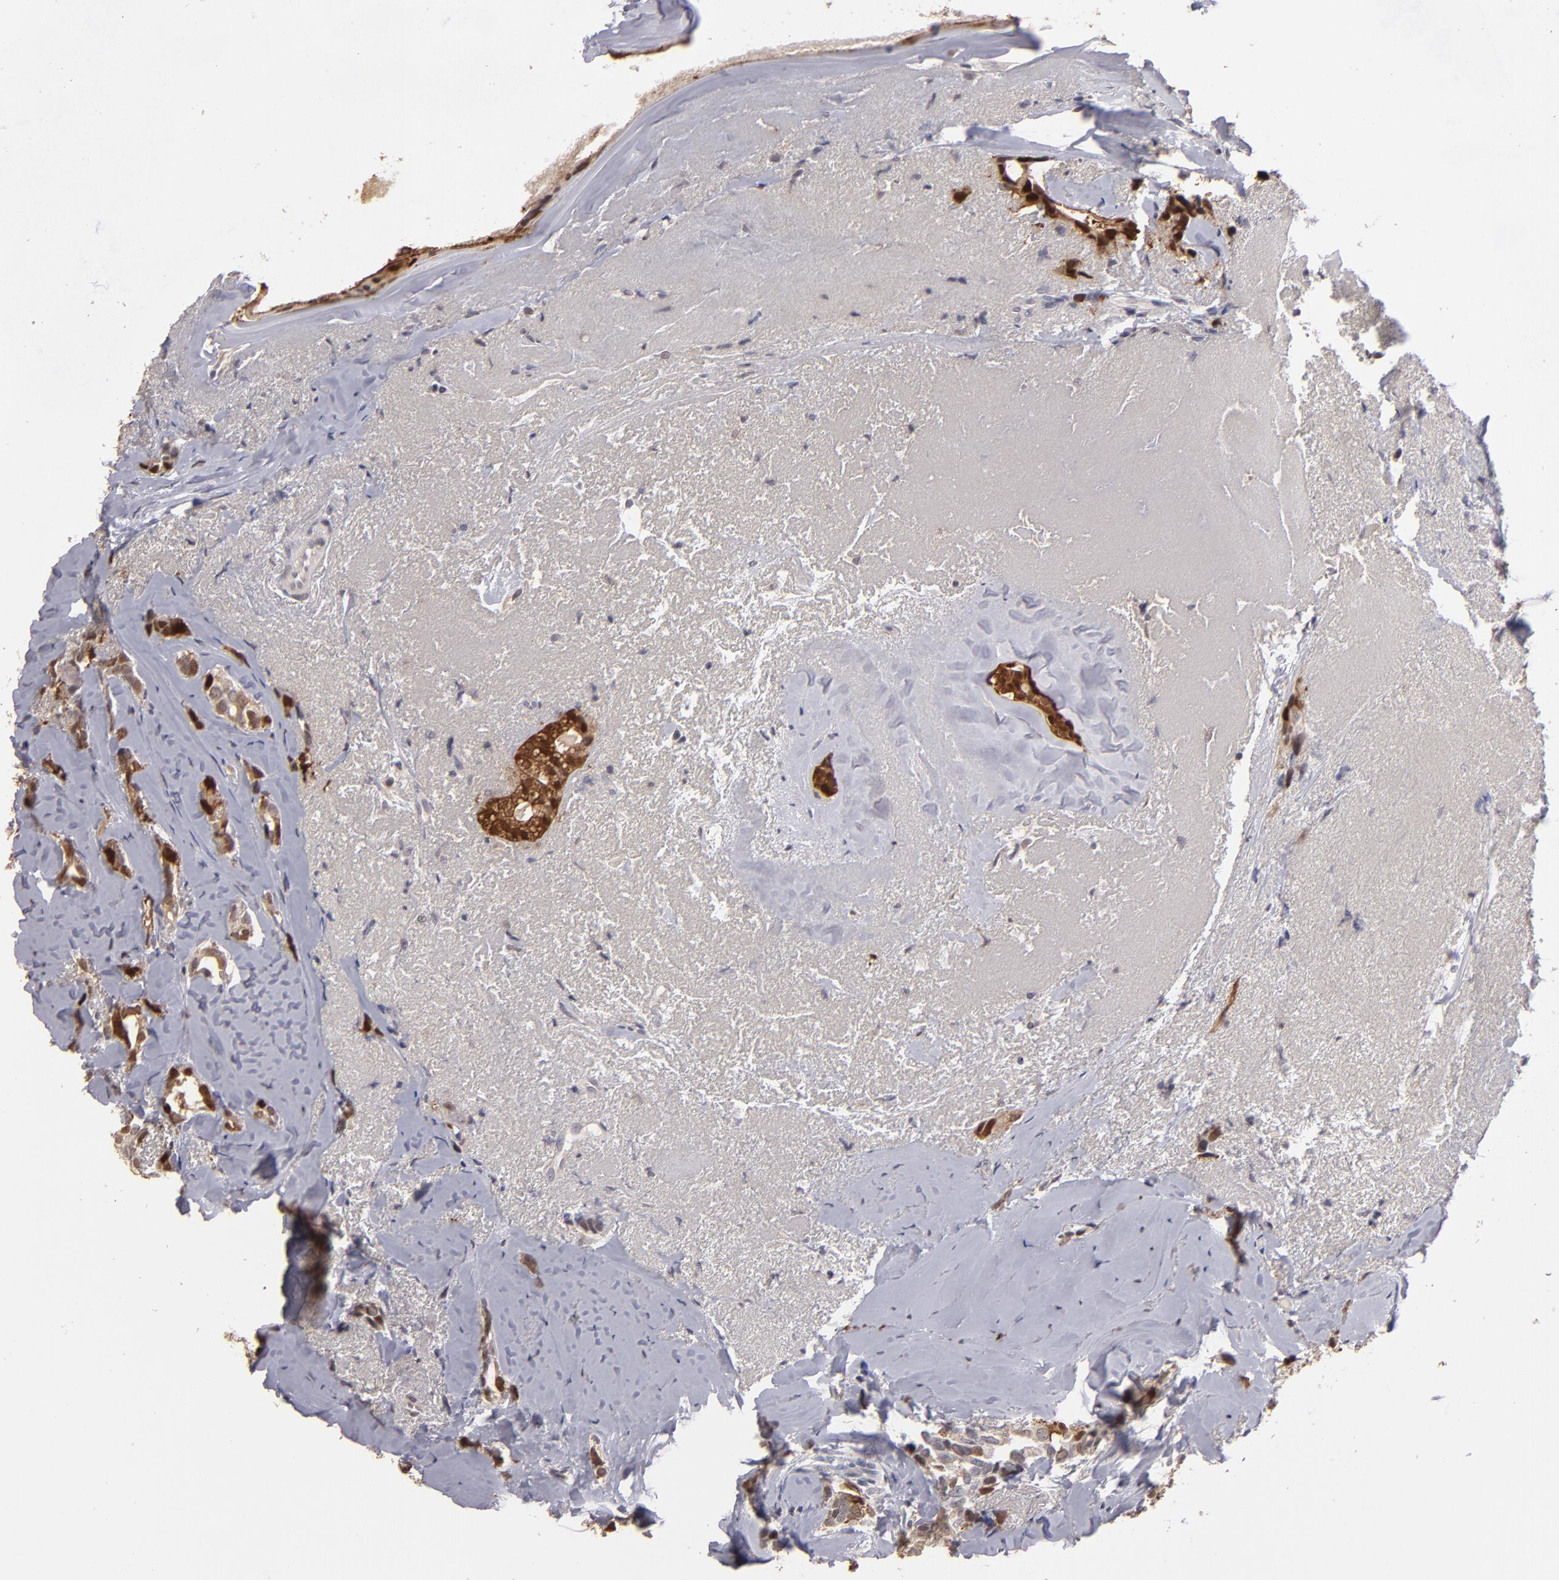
{"staining": {"intensity": "strong", "quantity": ">75%", "location": "cytoplasmic/membranous,nuclear"}, "tissue": "breast cancer", "cell_type": "Tumor cells", "image_type": "cancer", "snomed": [{"axis": "morphology", "description": "Duct carcinoma"}, {"axis": "topography", "description": "Breast"}], "caption": "Breast cancer (infiltrating ductal carcinoma) stained with immunohistochemistry shows strong cytoplasmic/membranous and nuclear expression in about >75% of tumor cells. (Brightfield microscopy of DAB IHC at high magnification).", "gene": "S100A1", "patient": {"sex": "female", "age": 54}}